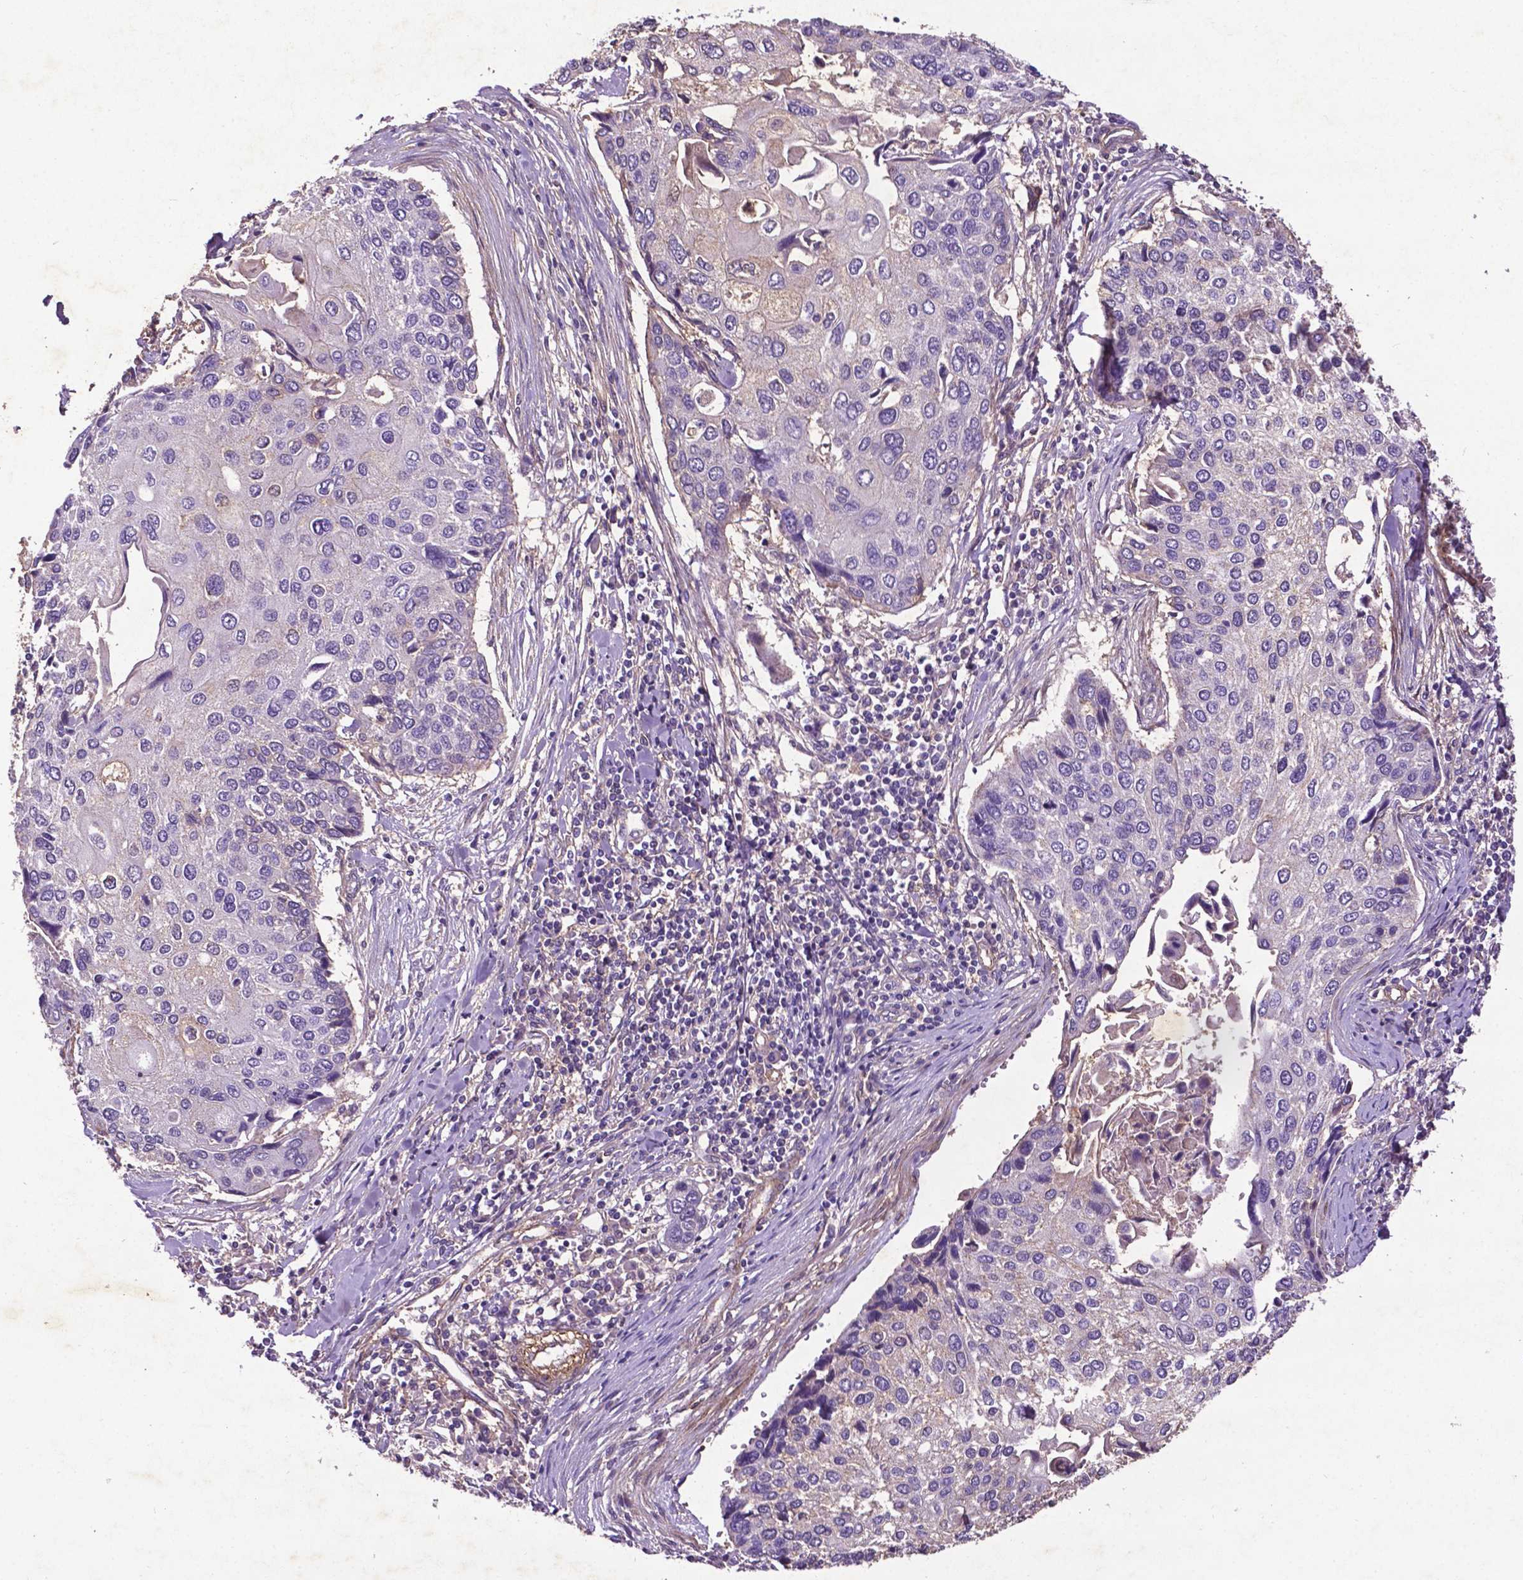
{"staining": {"intensity": "negative", "quantity": "none", "location": "none"}, "tissue": "lung cancer", "cell_type": "Tumor cells", "image_type": "cancer", "snomed": [{"axis": "morphology", "description": "Squamous cell carcinoma, NOS"}, {"axis": "morphology", "description": "Squamous cell carcinoma, metastatic, NOS"}, {"axis": "topography", "description": "Lung"}], "caption": "An immunohistochemistry (IHC) histopathology image of lung cancer is shown. There is no staining in tumor cells of lung cancer.", "gene": "RRAS", "patient": {"sex": "male", "age": 63}}